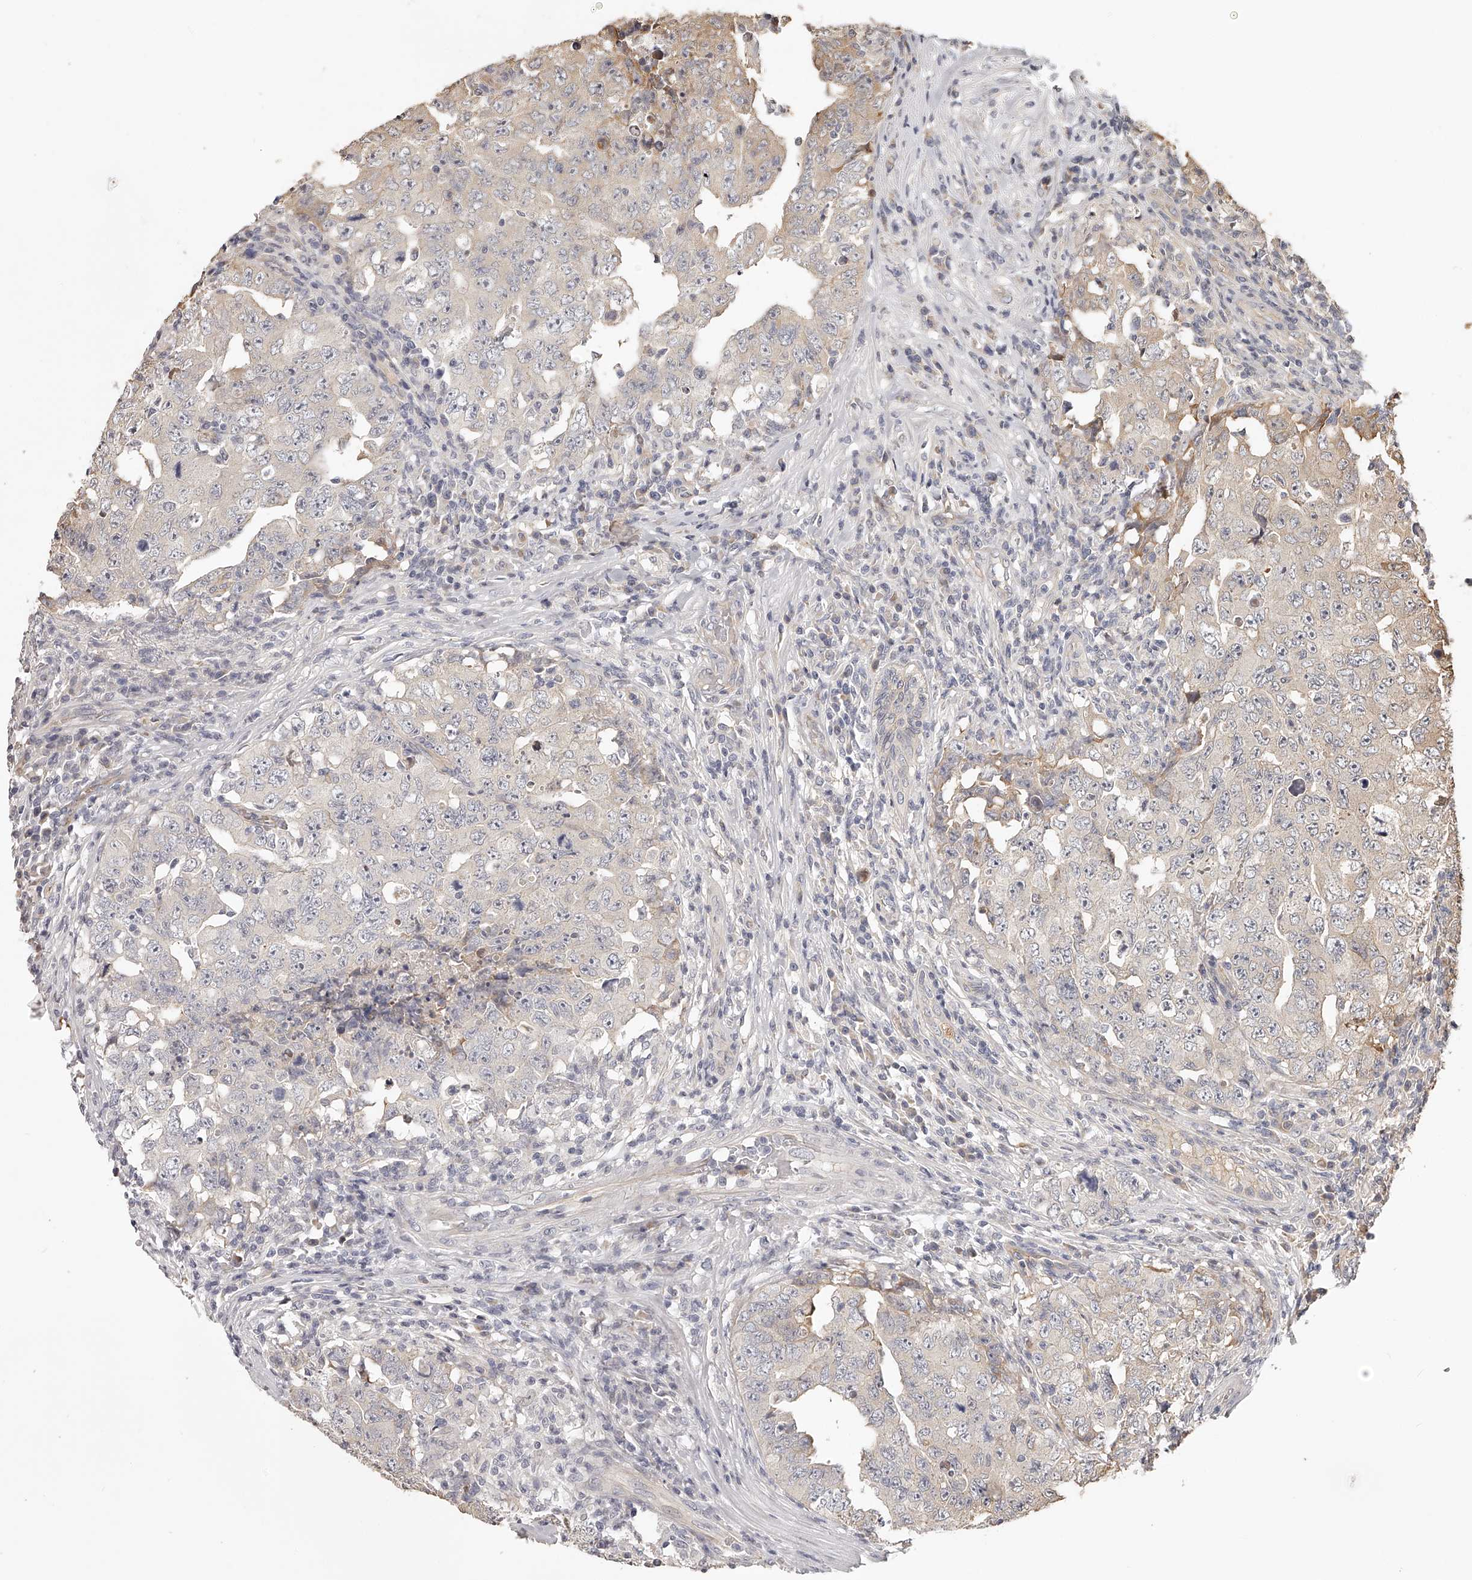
{"staining": {"intensity": "weak", "quantity": "<25%", "location": "cytoplasmic/membranous"}, "tissue": "testis cancer", "cell_type": "Tumor cells", "image_type": "cancer", "snomed": [{"axis": "morphology", "description": "Carcinoma, Embryonal, NOS"}, {"axis": "topography", "description": "Testis"}], "caption": "An immunohistochemistry image of testis embryonal carcinoma is shown. There is no staining in tumor cells of testis embryonal carcinoma.", "gene": "ZNF582", "patient": {"sex": "male", "age": 26}}